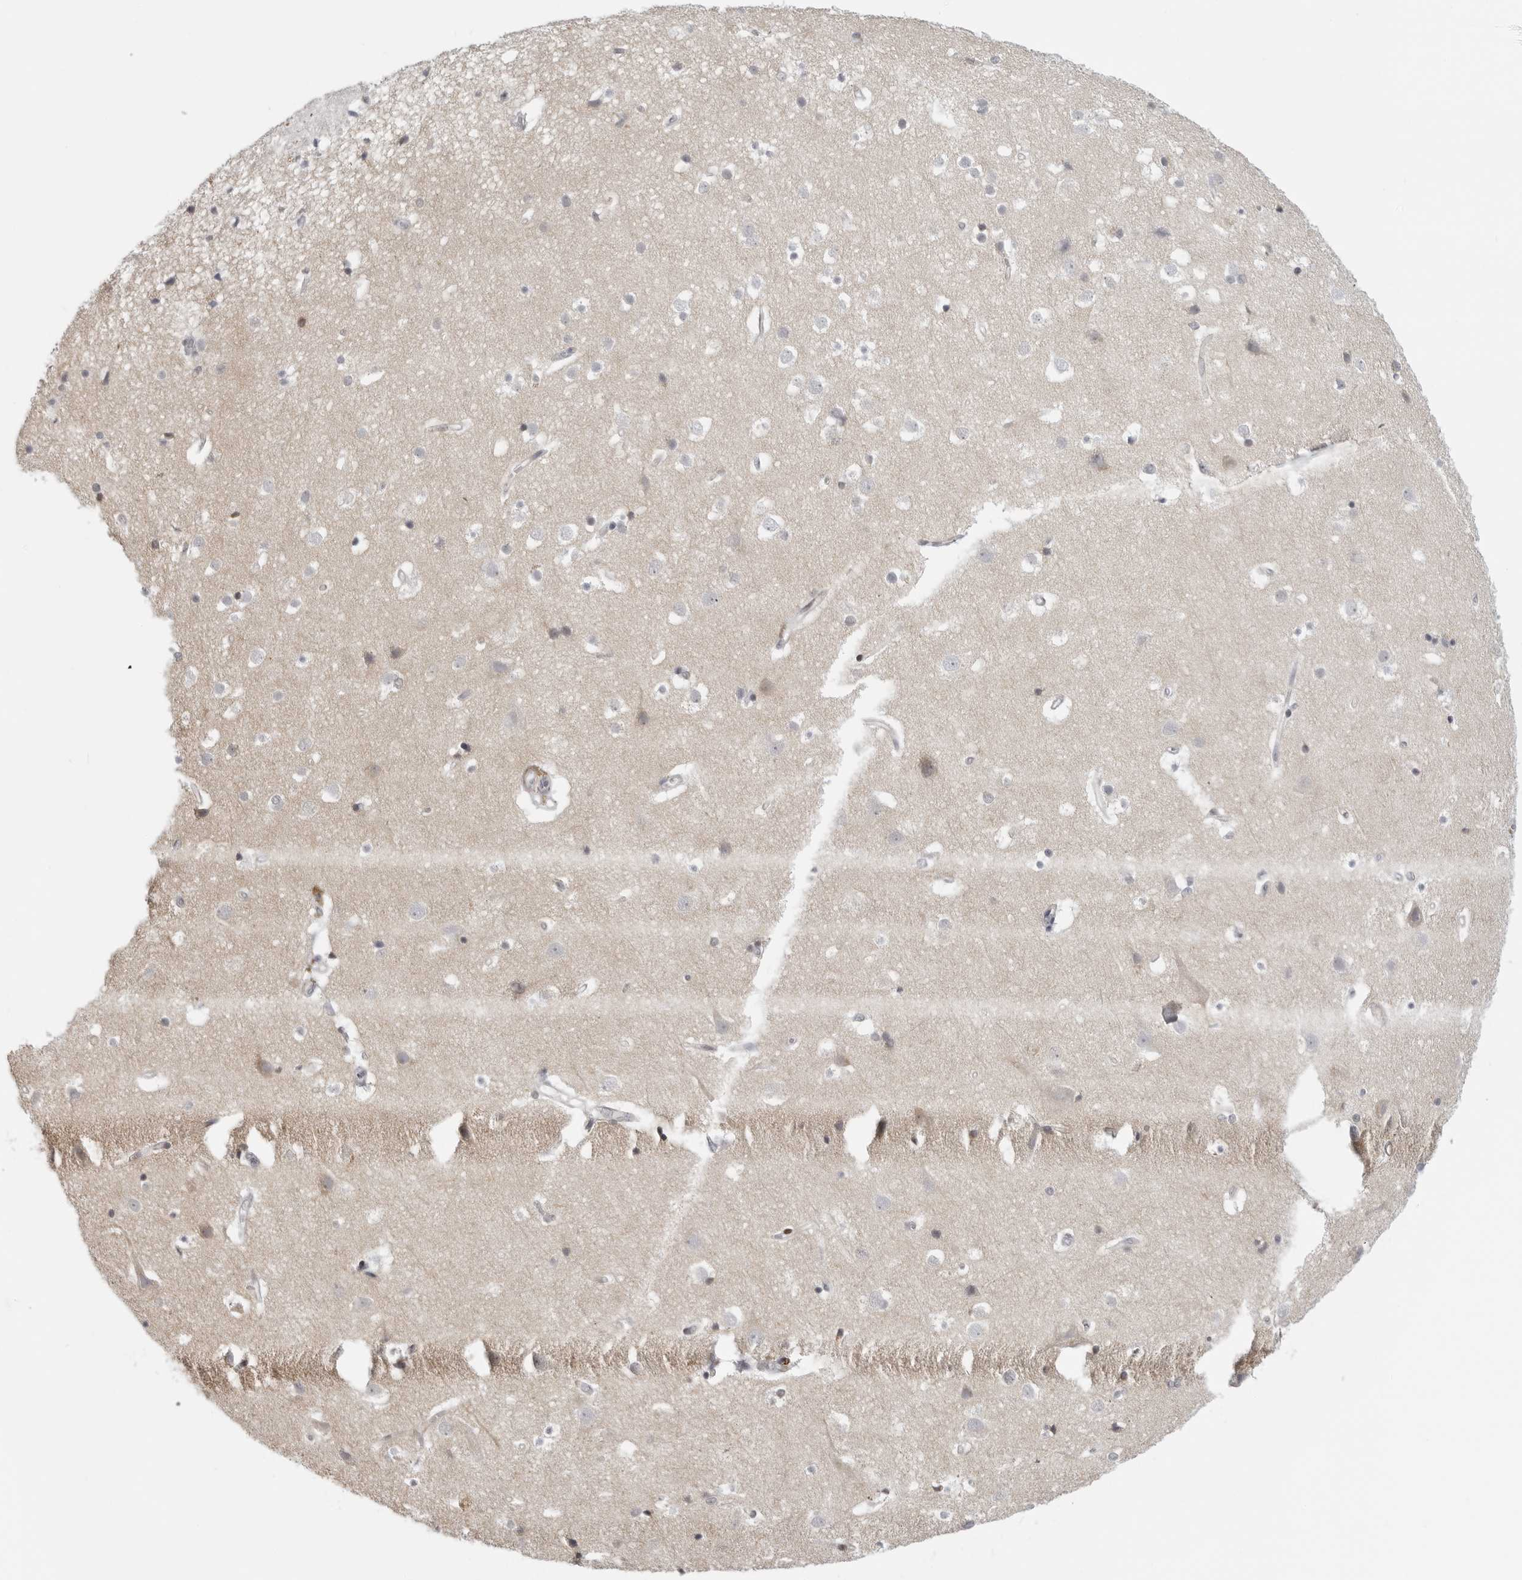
{"staining": {"intensity": "weak", "quantity": ">75%", "location": "cytoplasmic/membranous"}, "tissue": "cerebral cortex", "cell_type": "Endothelial cells", "image_type": "normal", "snomed": [{"axis": "morphology", "description": "Normal tissue, NOS"}, {"axis": "topography", "description": "Cerebral cortex"}], "caption": "Weak cytoplasmic/membranous positivity for a protein is identified in about >75% of endothelial cells of benign cerebral cortex using immunohistochemistry (IHC).", "gene": "MAP7D1", "patient": {"sex": "male", "age": 54}}